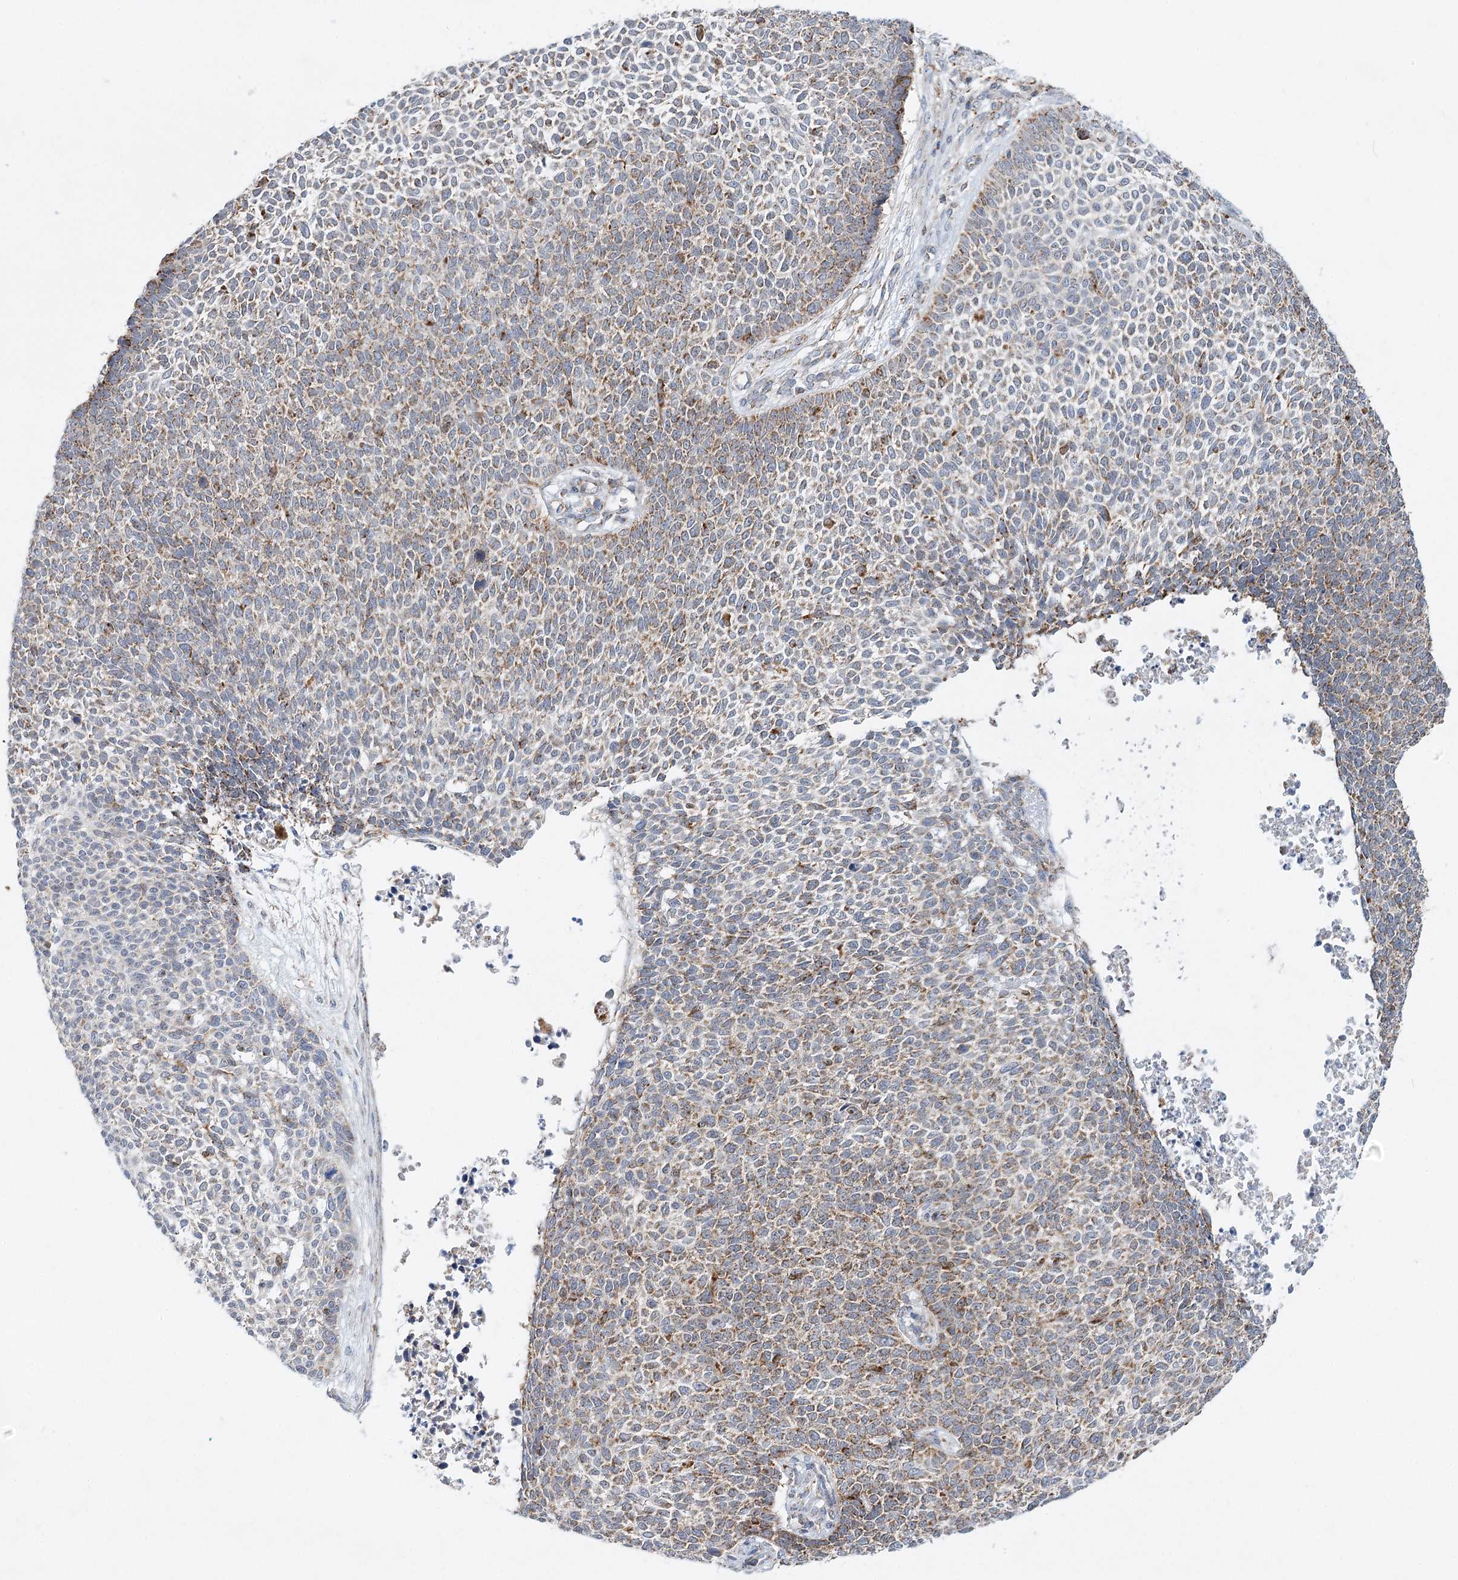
{"staining": {"intensity": "moderate", "quantity": "25%-75%", "location": "cytoplasmic/membranous"}, "tissue": "skin cancer", "cell_type": "Tumor cells", "image_type": "cancer", "snomed": [{"axis": "morphology", "description": "Basal cell carcinoma"}, {"axis": "topography", "description": "Skin"}], "caption": "Tumor cells demonstrate moderate cytoplasmic/membranous expression in about 25%-75% of cells in skin cancer (basal cell carcinoma). The protein is stained brown, and the nuclei are stained in blue (DAB (3,3'-diaminobenzidine) IHC with brightfield microscopy, high magnification).", "gene": "TAS1R1", "patient": {"sex": "female", "age": 84}}